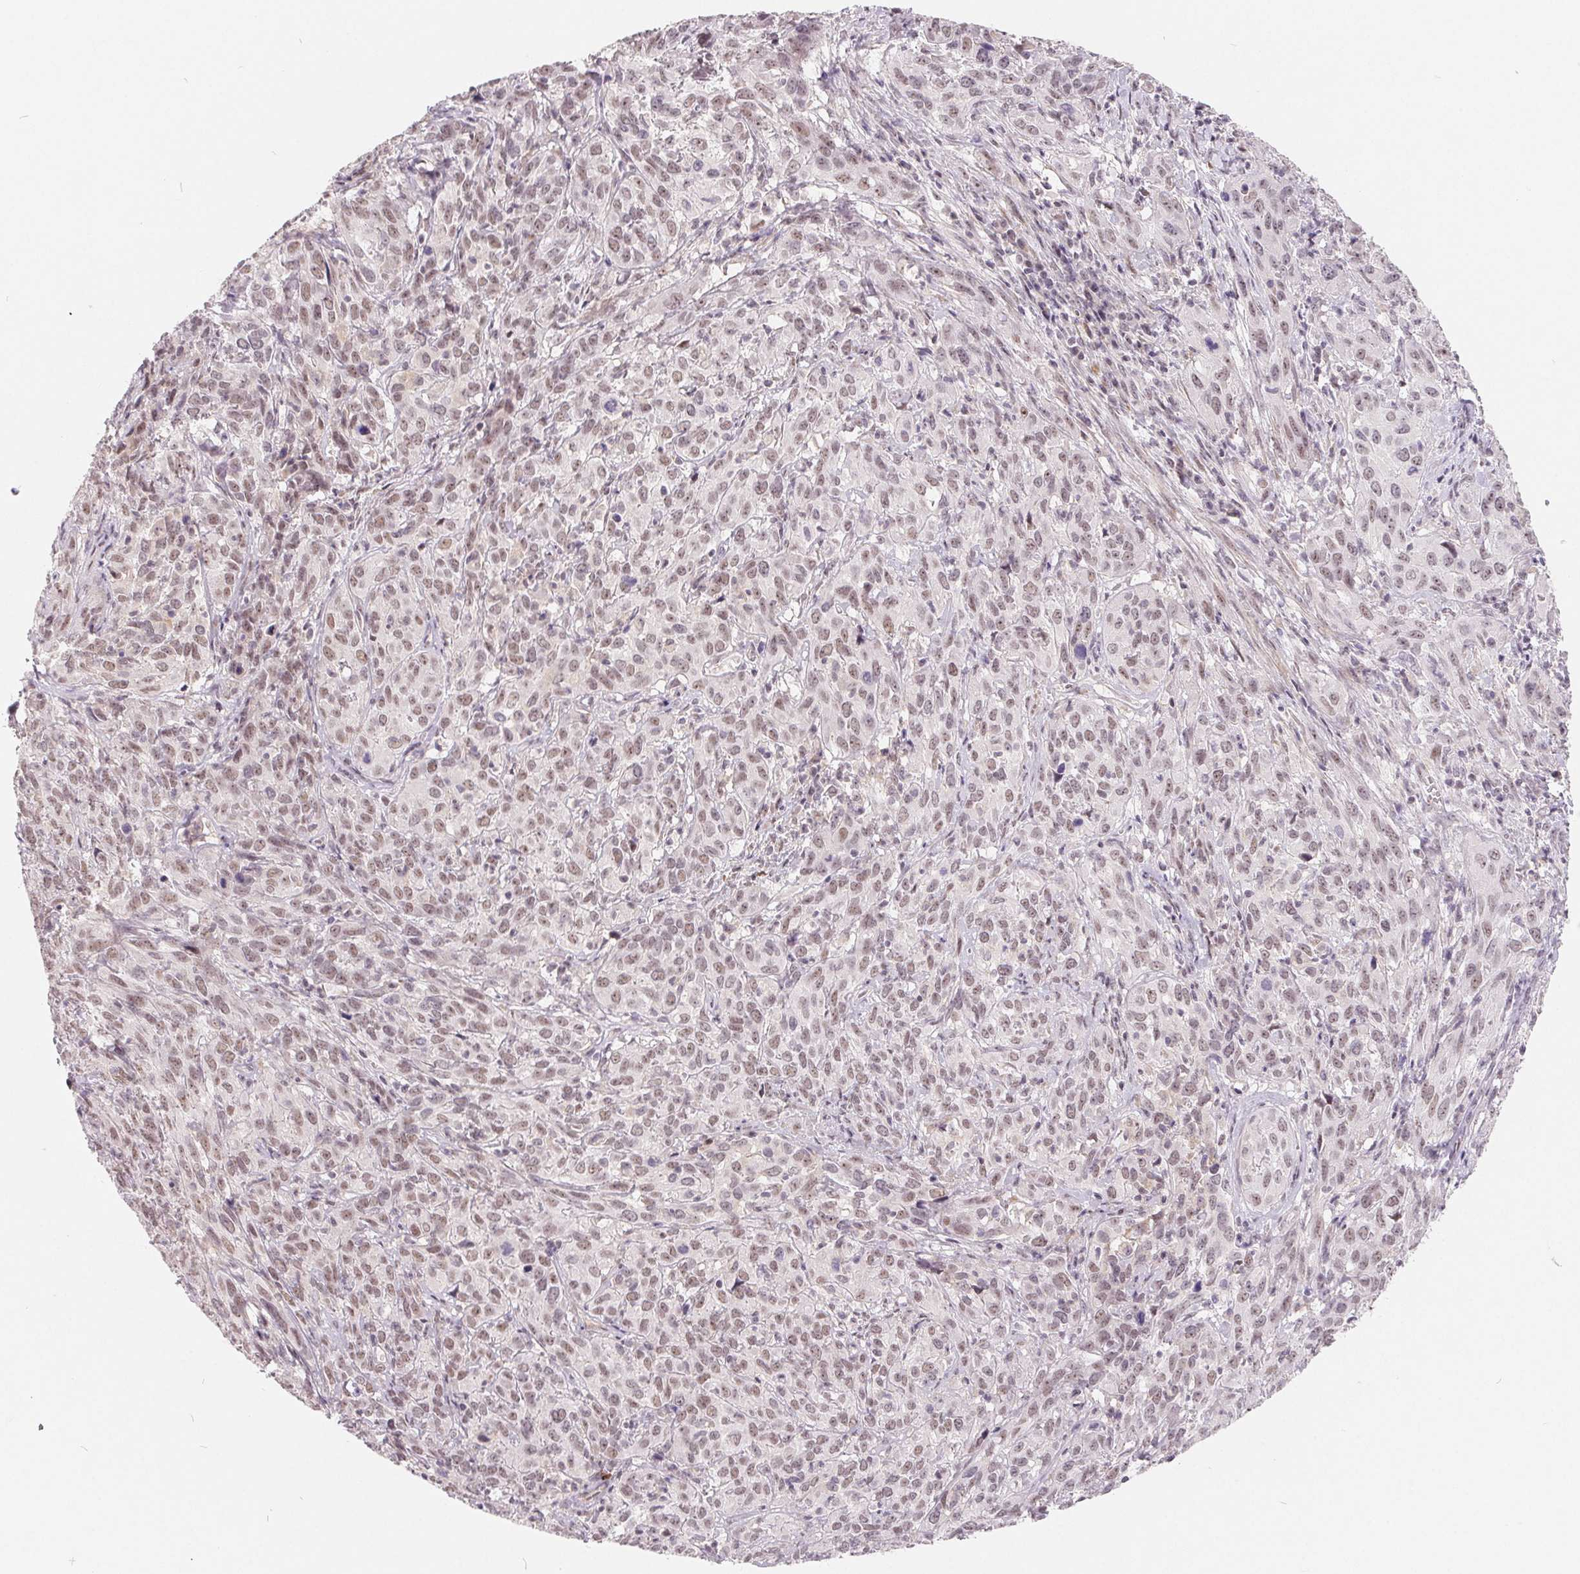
{"staining": {"intensity": "moderate", "quantity": "25%-75%", "location": "nuclear"}, "tissue": "cervical cancer", "cell_type": "Tumor cells", "image_type": "cancer", "snomed": [{"axis": "morphology", "description": "Squamous cell carcinoma, NOS"}, {"axis": "topography", "description": "Cervix"}], "caption": "Immunohistochemical staining of squamous cell carcinoma (cervical) shows medium levels of moderate nuclear protein expression in about 25%-75% of tumor cells.", "gene": "NRG2", "patient": {"sex": "female", "age": 51}}